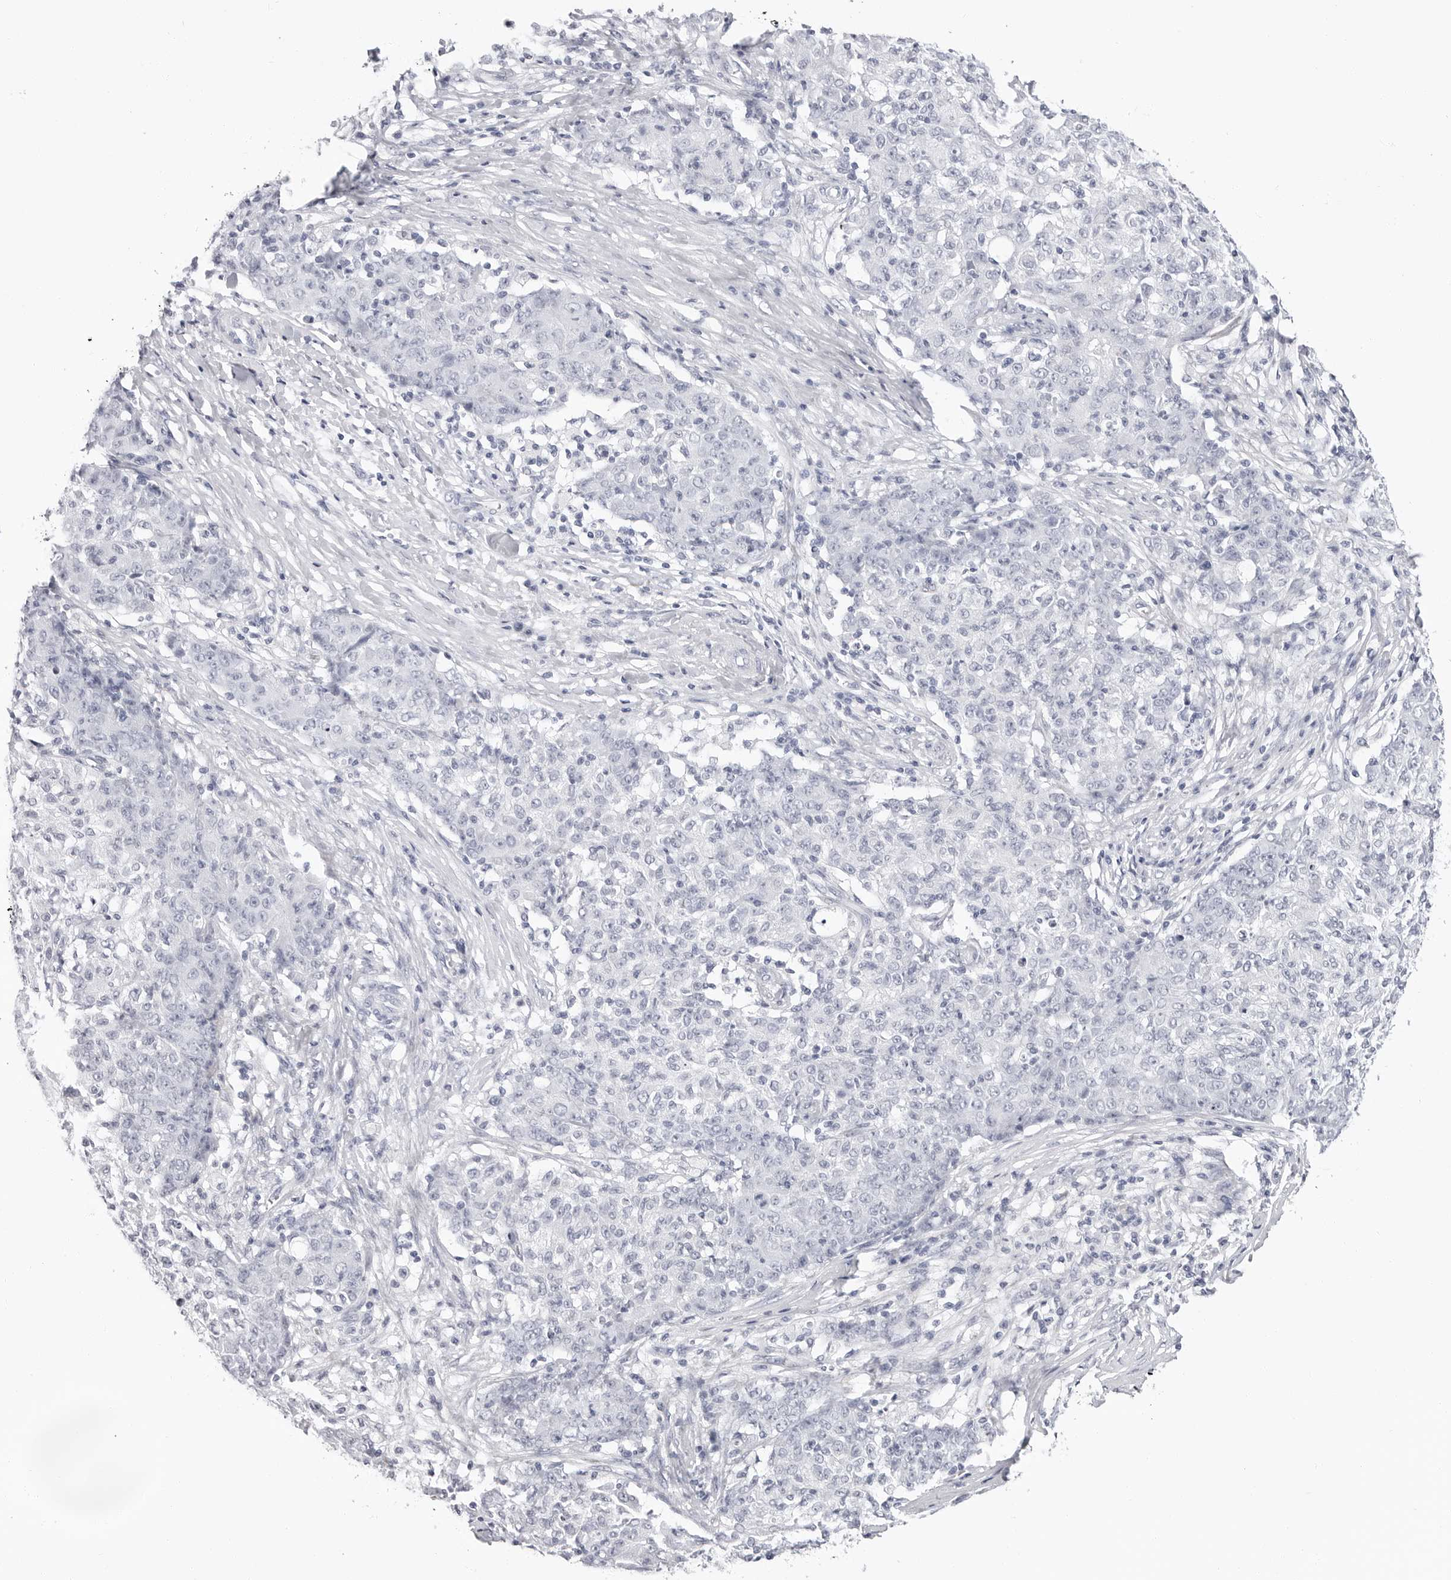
{"staining": {"intensity": "negative", "quantity": "none", "location": "none"}, "tissue": "ovarian cancer", "cell_type": "Tumor cells", "image_type": "cancer", "snomed": [{"axis": "morphology", "description": "Carcinoma, endometroid"}, {"axis": "topography", "description": "Ovary"}], "caption": "Immunohistochemical staining of human ovarian endometroid carcinoma shows no significant staining in tumor cells.", "gene": "ERICH3", "patient": {"sex": "female", "age": 42}}